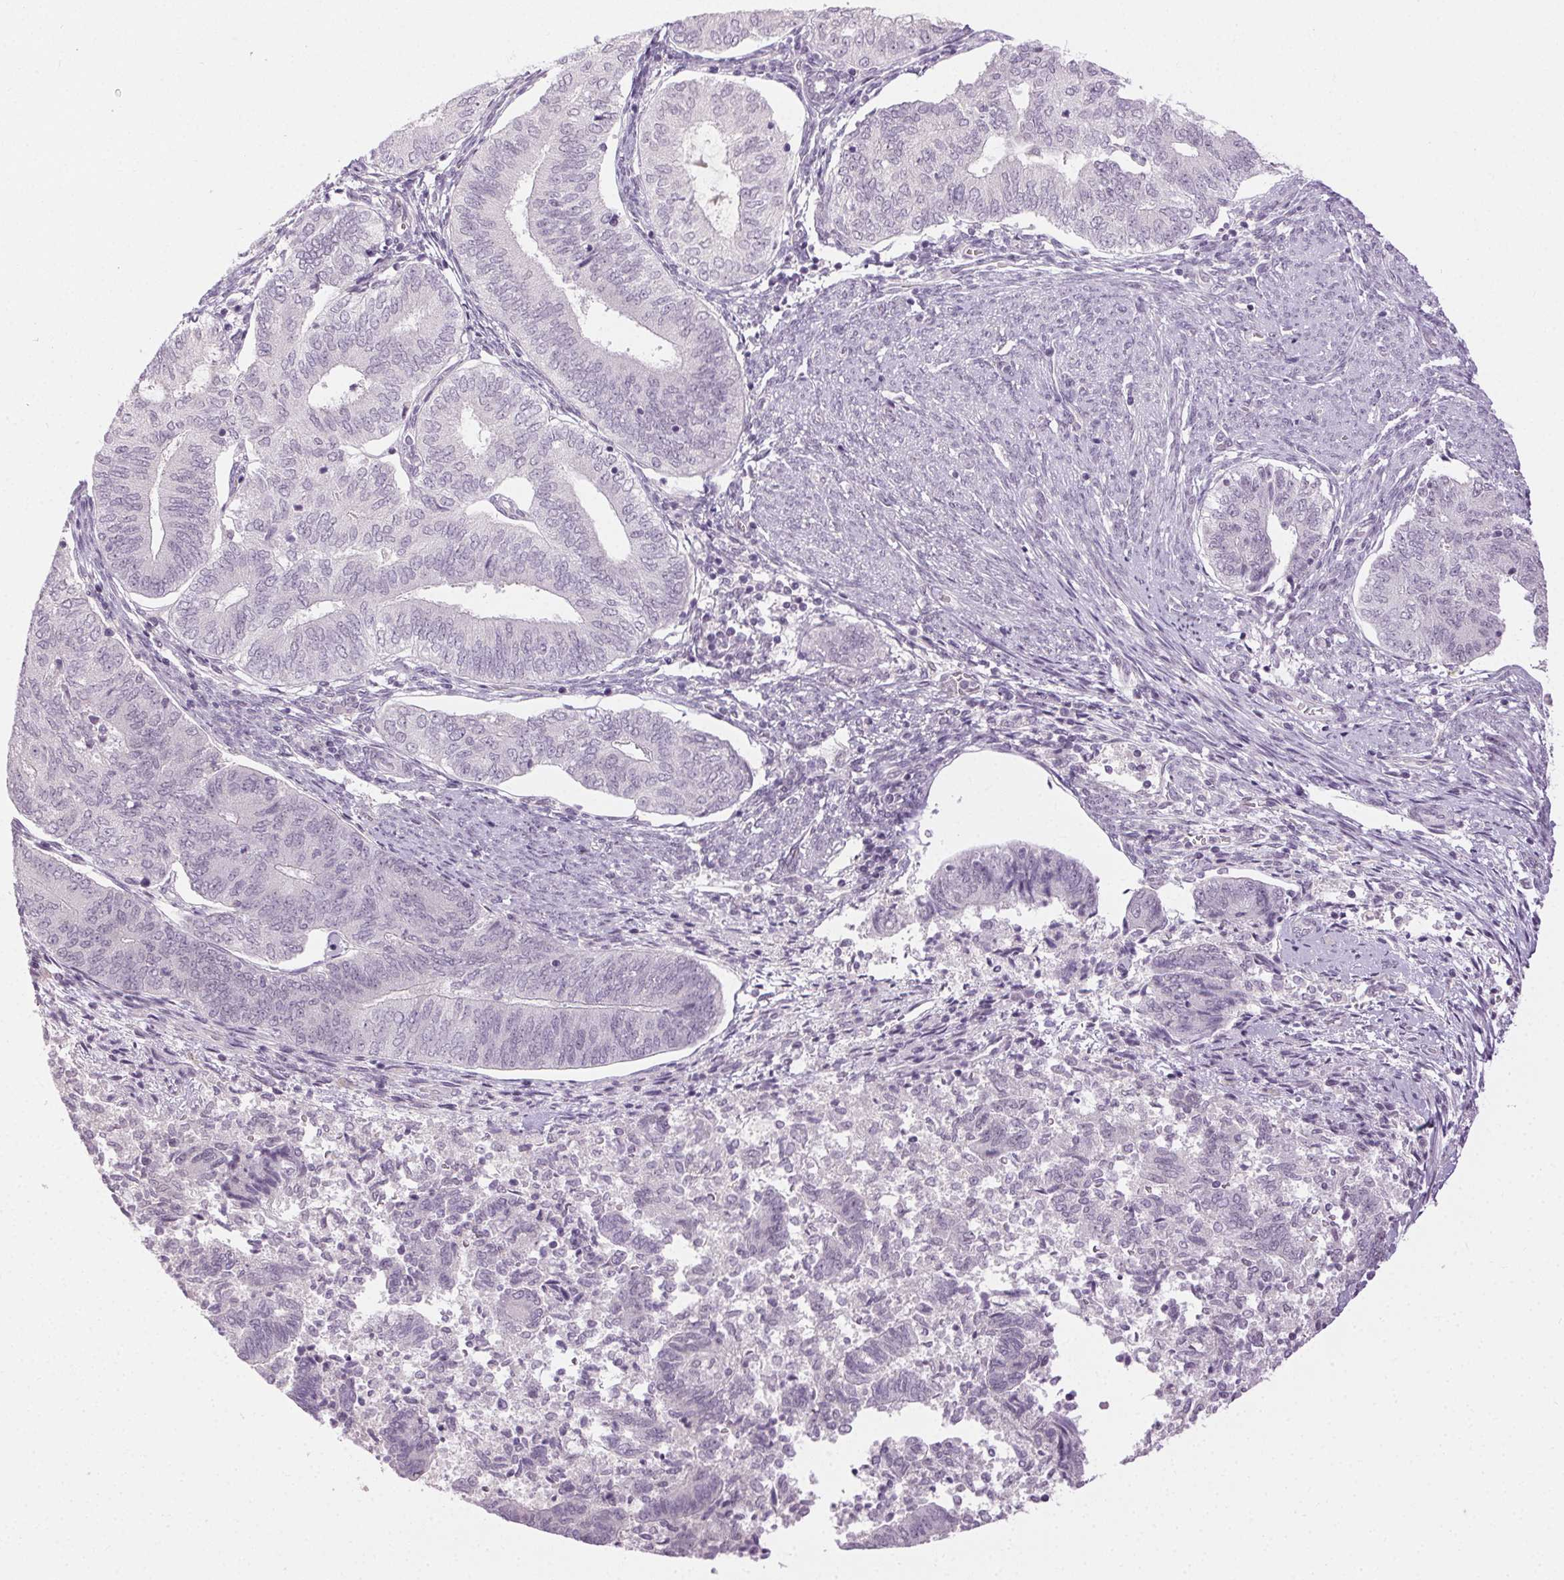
{"staining": {"intensity": "negative", "quantity": "none", "location": "none"}, "tissue": "endometrial cancer", "cell_type": "Tumor cells", "image_type": "cancer", "snomed": [{"axis": "morphology", "description": "Adenocarcinoma, NOS"}, {"axis": "topography", "description": "Endometrium"}], "caption": "Immunohistochemistry (IHC) micrograph of endometrial cancer stained for a protein (brown), which shows no positivity in tumor cells. The staining is performed using DAB (3,3'-diaminobenzidine) brown chromogen with nuclei counter-stained in using hematoxylin.", "gene": "FAM168A", "patient": {"sex": "female", "age": 65}}